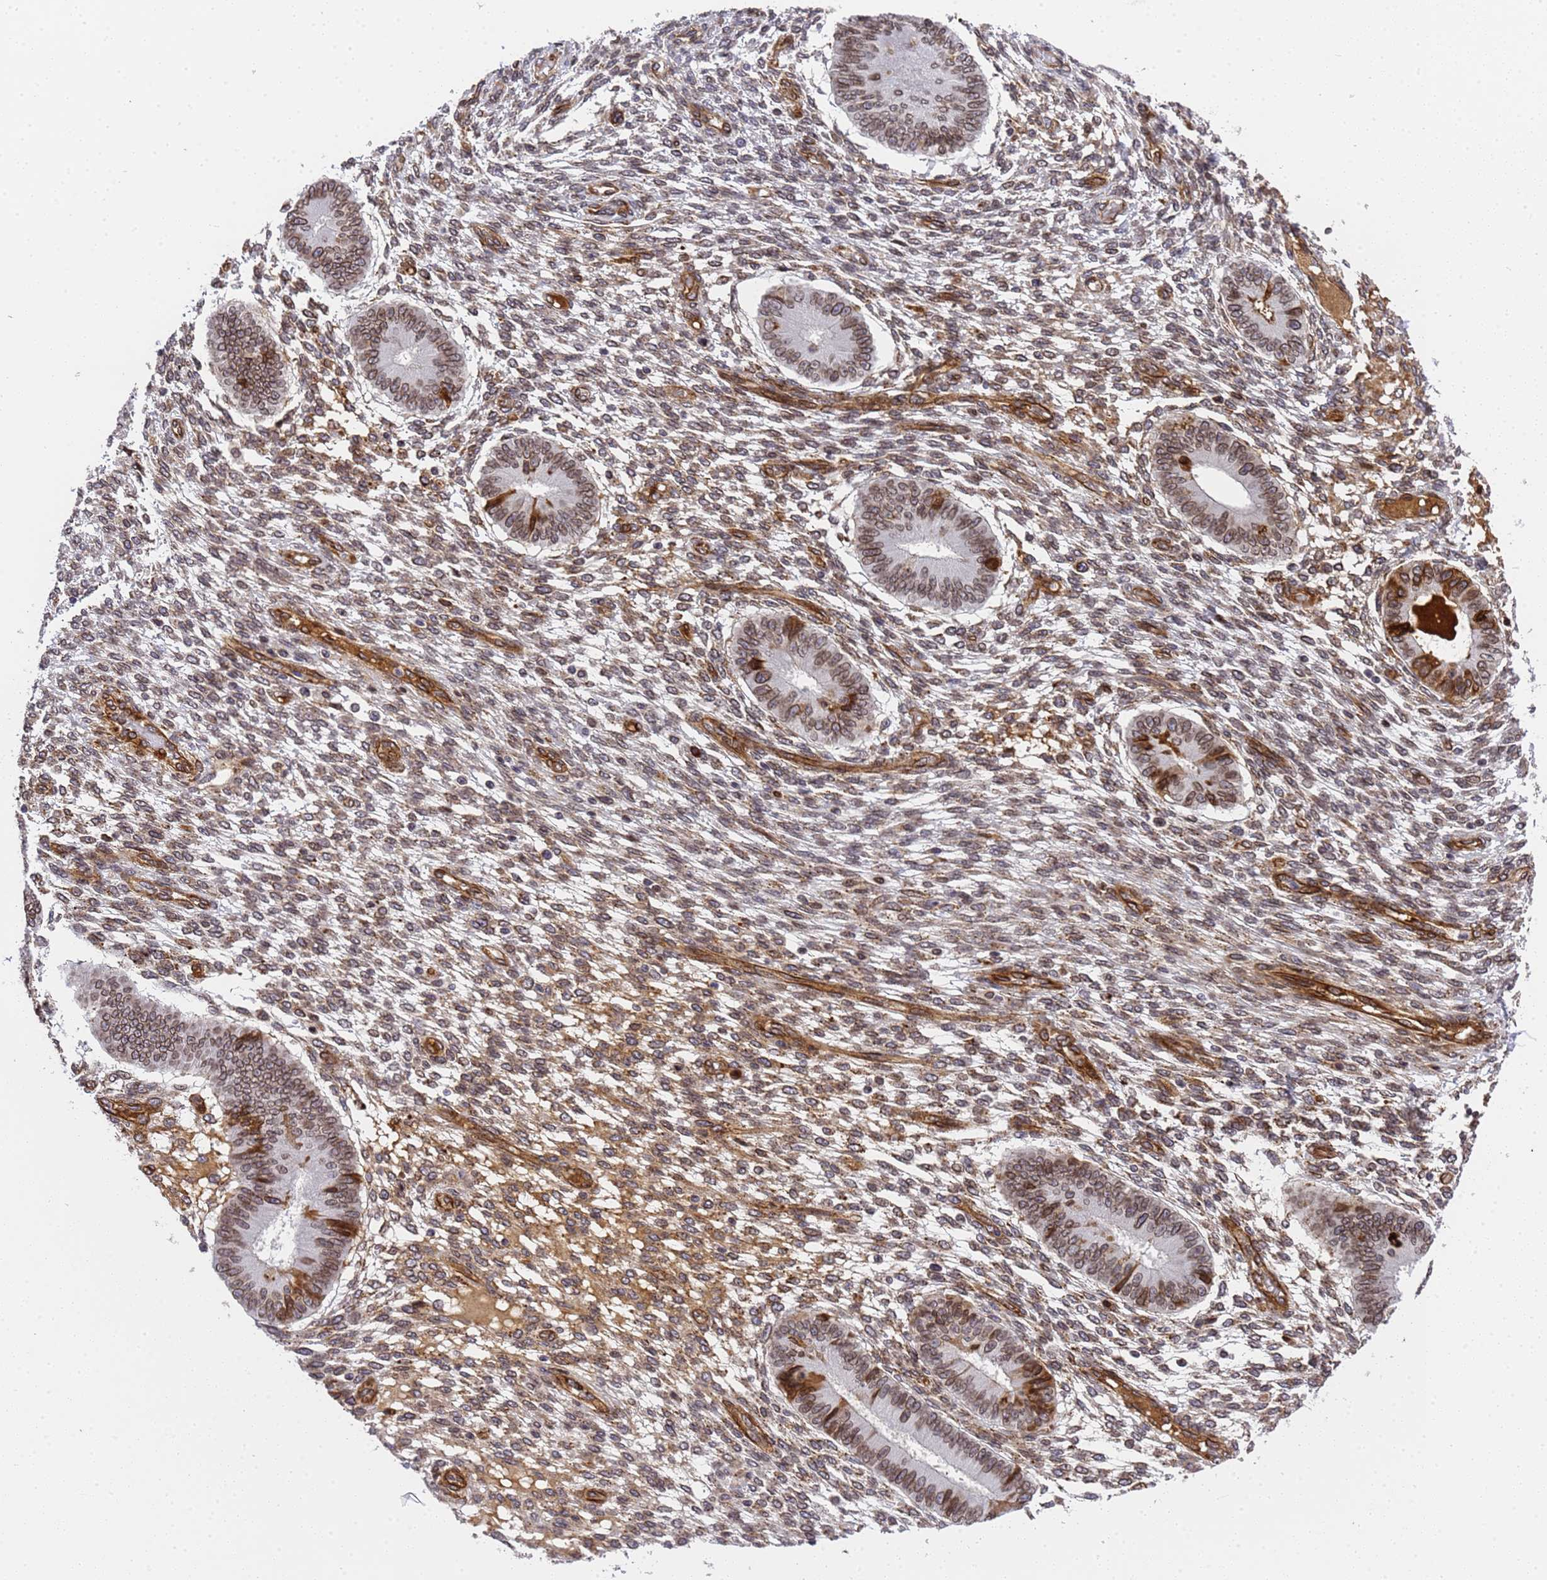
{"staining": {"intensity": "moderate", "quantity": "25%-75%", "location": "cytoplasmic/membranous"}, "tissue": "endometrium", "cell_type": "Cells in endometrial stroma", "image_type": "normal", "snomed": [{"axis": "morphology", "description": "Normal tissue, NOS"}, {"axis": "topography", "description": "Endometrium"}], "caption": "Immunohistochemical staining of normal endometrium reveals 25%-75% levels of moderate cytoplasmic/membranous protein expression in approximately 25%-75% of cells in endometrial stroma.", "gene": "IGFBP7", "patient": {"sex": "female", "age": 49}}